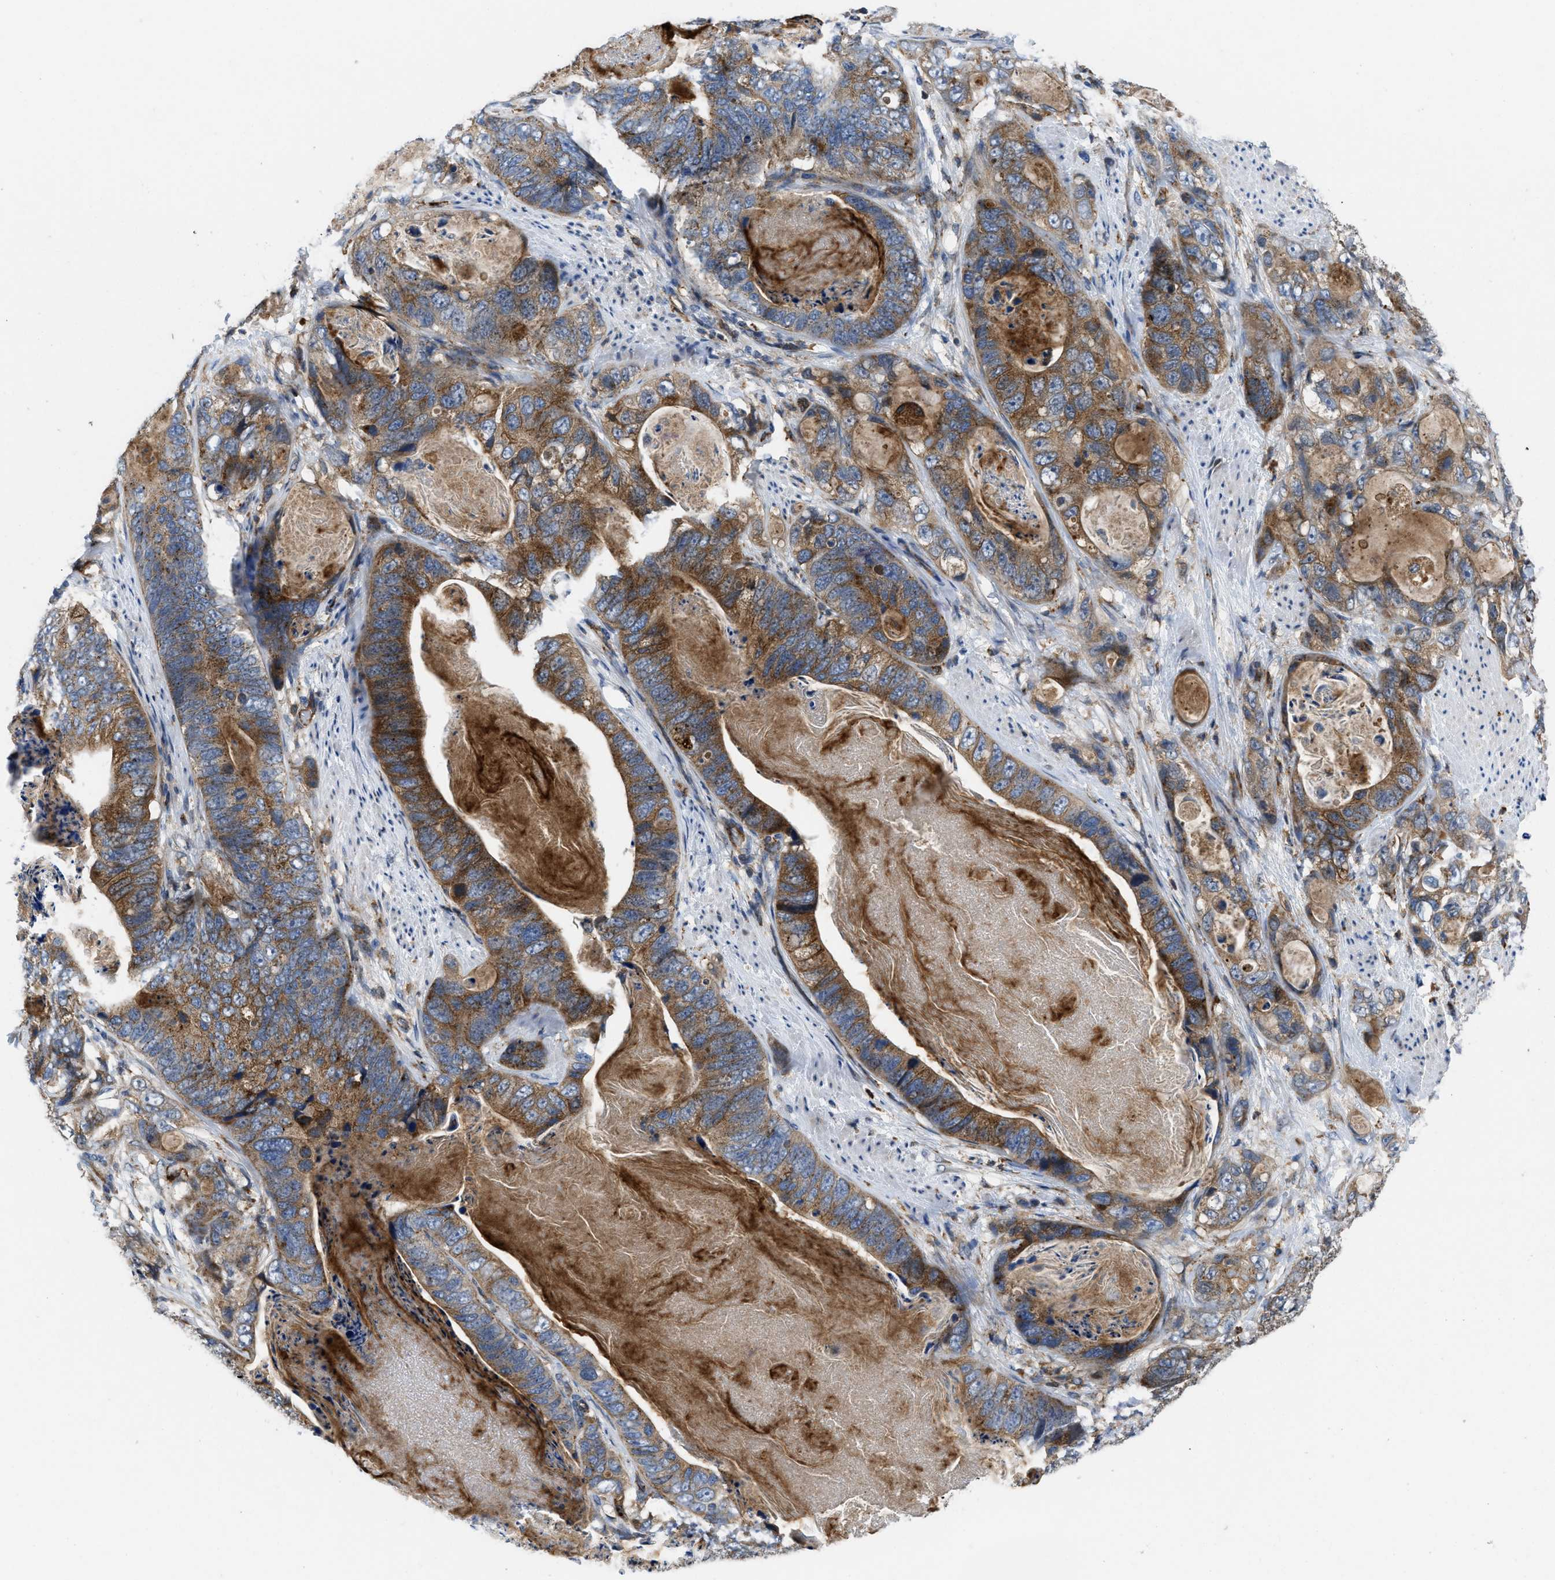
{"staining": {"intensity": "moderate", "quantity": ">75%", "location": "cytoplasmic/membranous"}, "tissue": "stomach cancer", "cell_type": "Tumor cells", "image_type": "cancer", "snomed": [{"axis": "morphology", "description": "Adenocarcinoma, NOS"}, {"axis": "topography", "description": "Stomach"}], "caption": "High-power microscopy captured an immunohistochemistry micrograph of stomach adenocarcinoma, revealing moderate cytoplasmic/membranous staining in about >75% of tumor cells.", "gene": "ENPP4", "patient": {"sex": "female", "age": 89}}